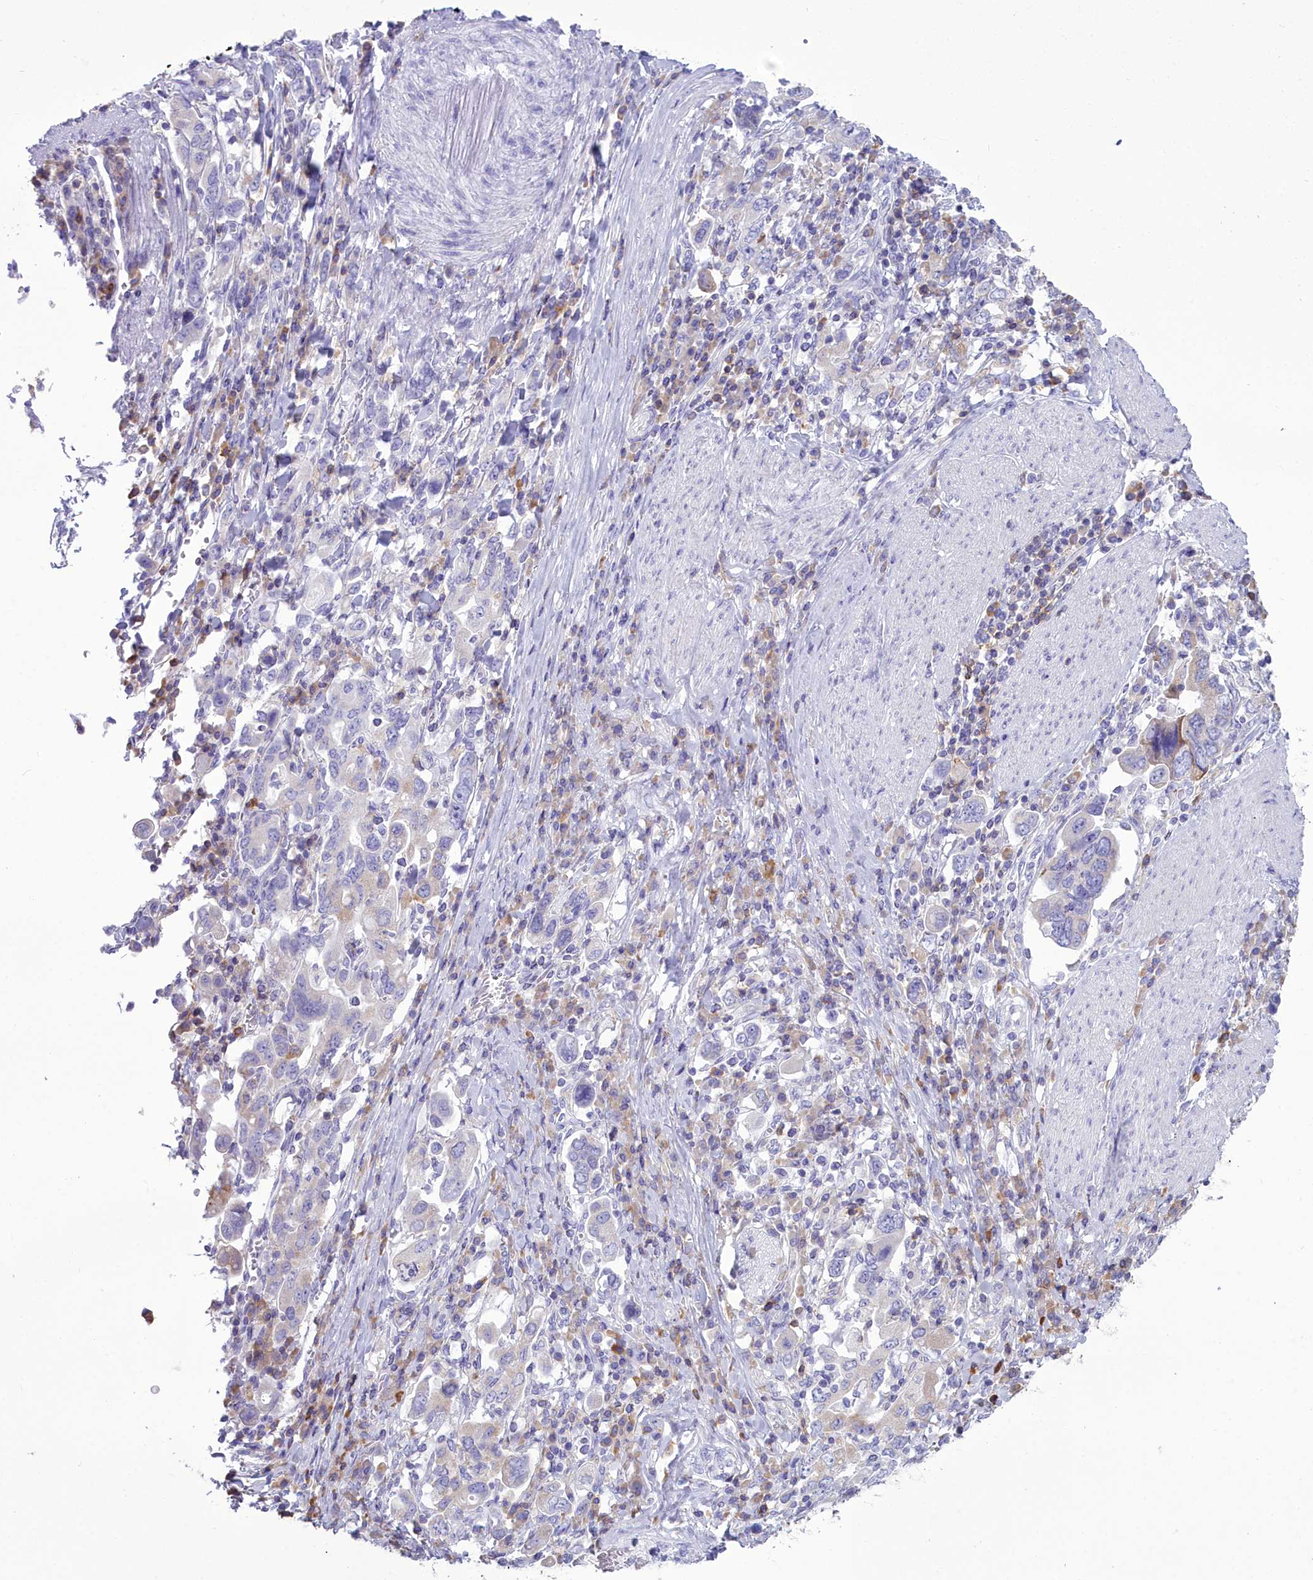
{"staining": {"intensity": "negative", "quantity": "none", "location": "none"}, "tissue": "stomach cancer", "cell_type": "Tumor cells", "image_type": "cancer", "snomed": [{"axis": "morphology", "description": "Adenocarcinoma, NOS"}, {"axis": "topography", "description": "Stomach, upper"}, {"axis": "topography", "description": "Stomach"}], "caption": "DAB (3,3'-diaminobenzidine) immunohistochemical staining of stomach cancer reveals no significant expression in tumor cells.", "gene": "CD5", "patient": {"sex": "male", "age": 62}}